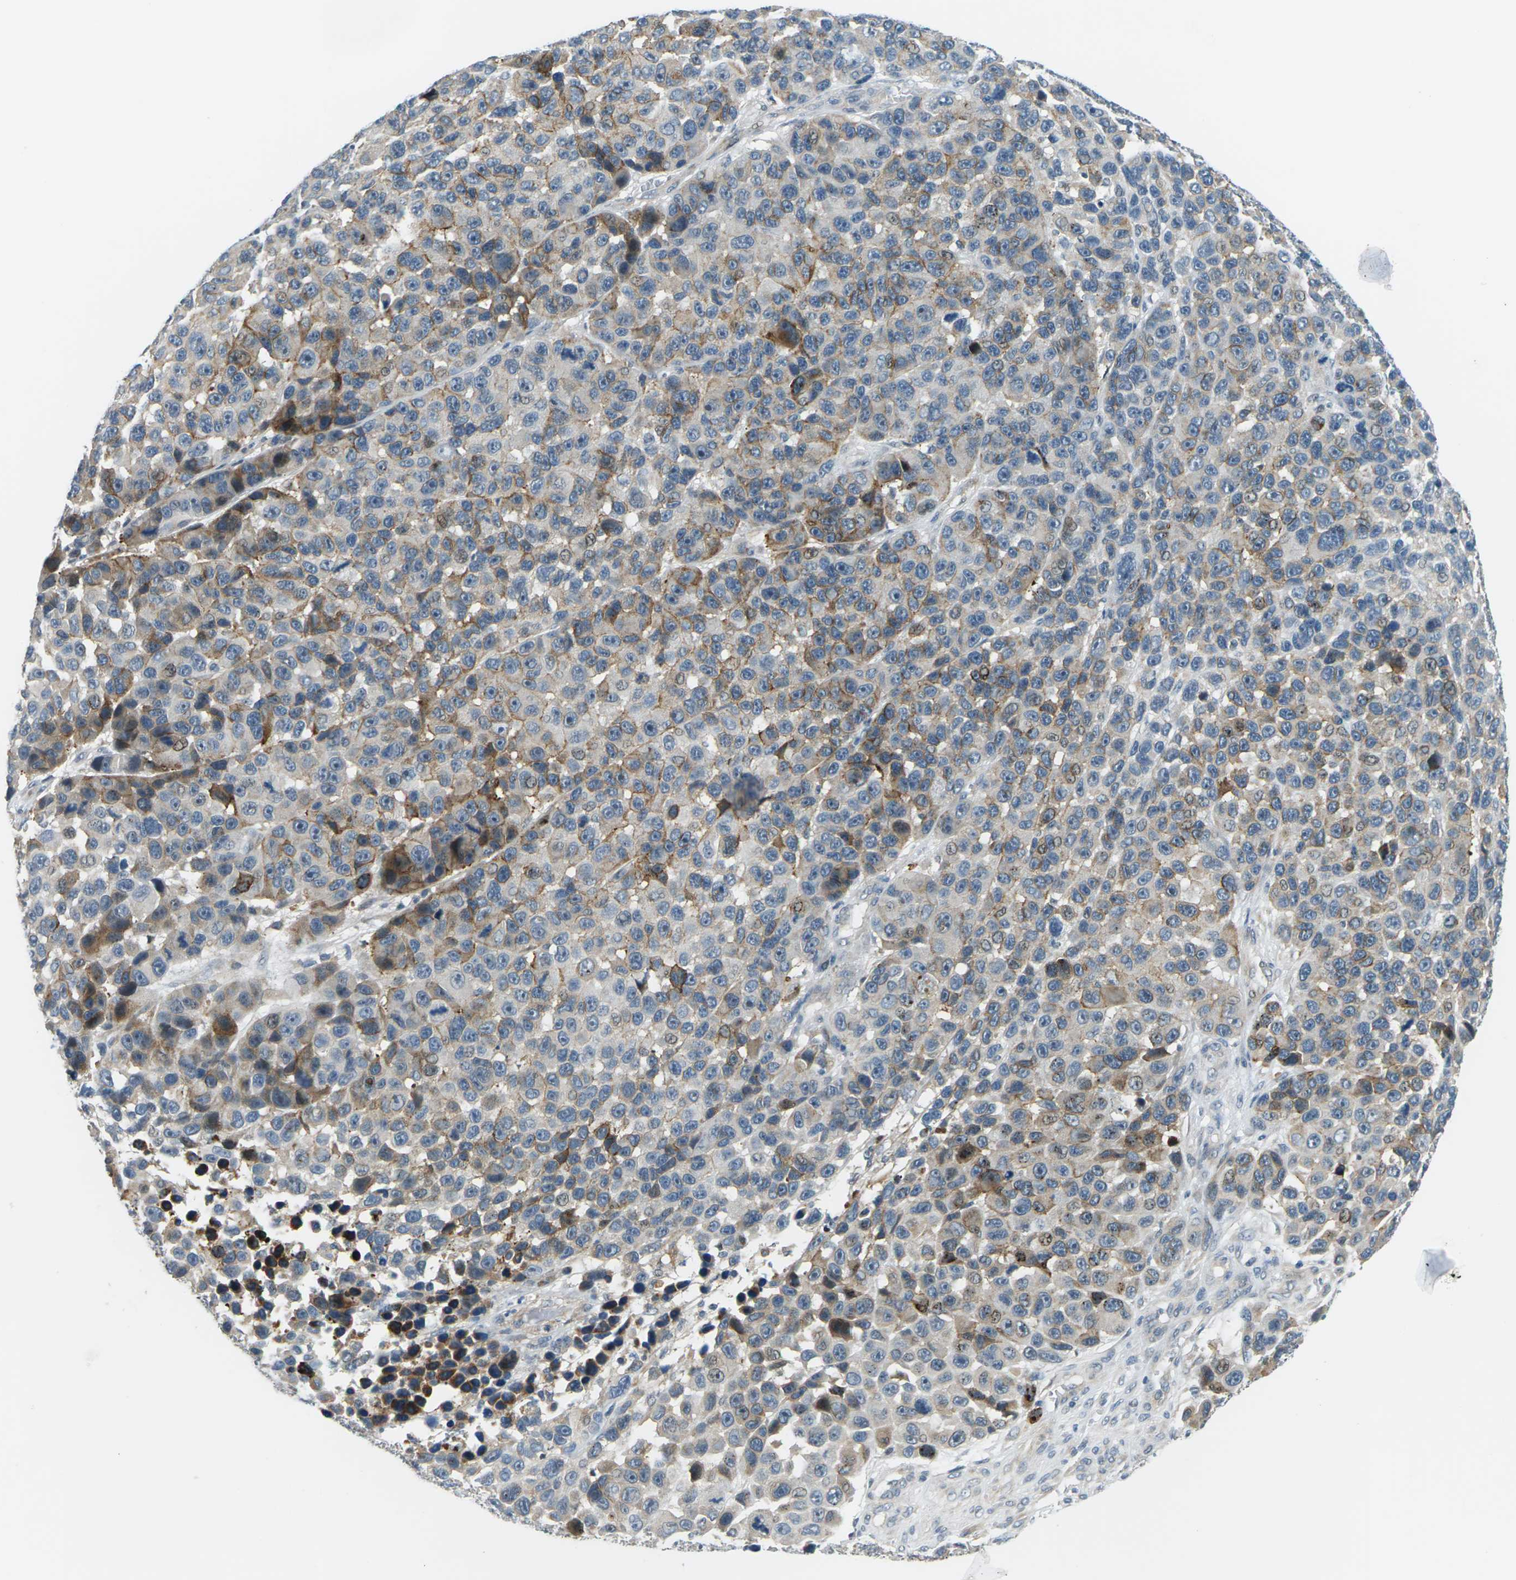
{"staining": {"intensity": "moderate", "quantity": "25%-75%", "location": "cytoplasmic/membranous"}, "tissue": "melanoma", "cell_type": "Tumor cells", "image_type": "cancer", "snomed": [{"axis": "morphology", "description": "Malignant melanoma, NOS"}, {"axis": "topography", "description": "Skin"}], "caption": "High-magnification brightfield microscopy of melanoma stained with DAB (3,3'-diaminobenzidine) (brown) and counterstained with hematoxylin (blue). tumor cells exhibit moderate cytoplasmic/membranous positivity is seen in approximately25%-75% of cells.", "gene": "SLC13A3", "patient": {"sex": "male", "age": 53}}